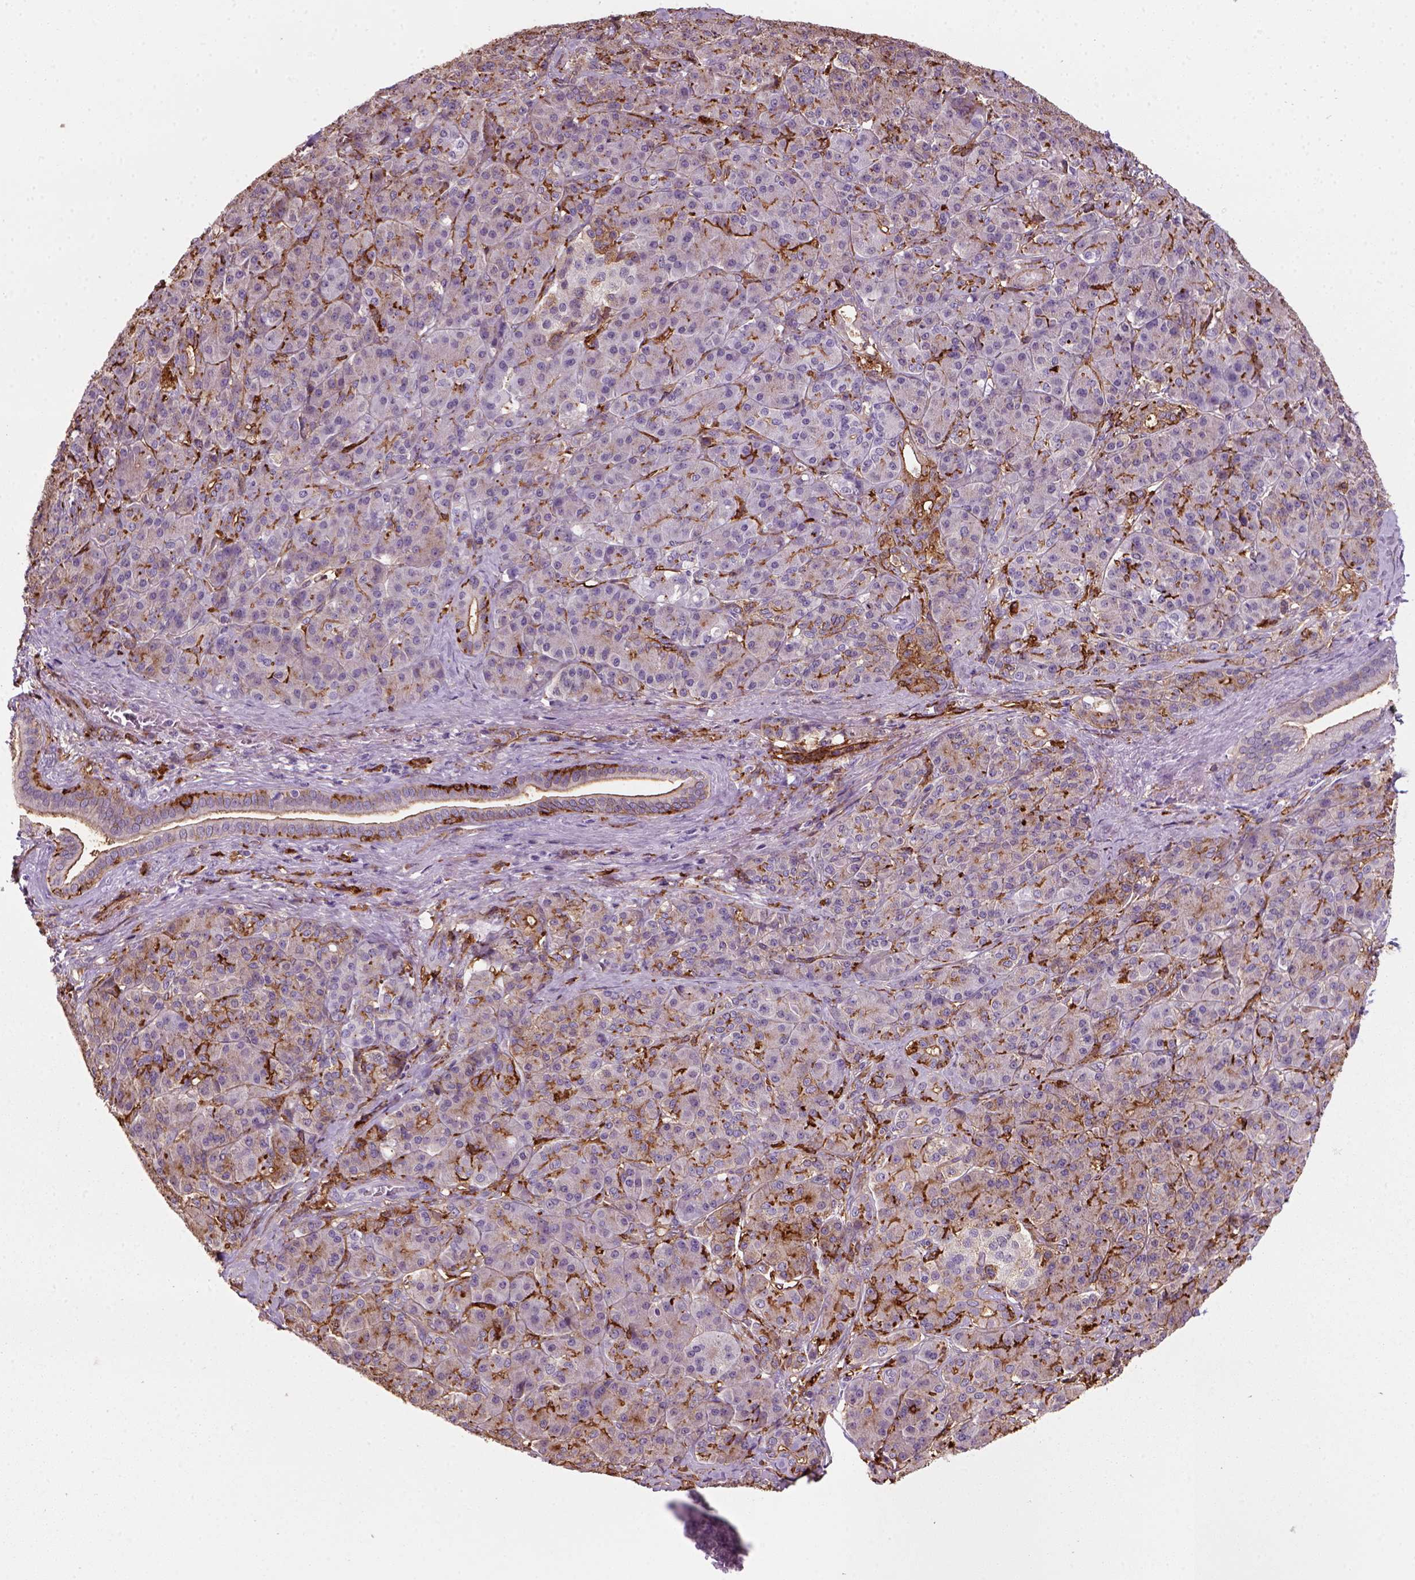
{"staining": {"intensity": "negative", "quantity": "none", "location": "none"}, "tissue": "pancreatic cancer", "cell_type": "Tumor cells", "image_type": "cancer", "snomed": [{"axis": "morphology", "description": "Normal tissue, NOS"}, {"axis": "morphology", "description": "Inflammation, NOS"}, {"axis": "morphology", "description": "Adenocarcinoma, NOS"}, {"axis": "topography", "description": "Pancreas"}], "caption": "High power microscopy micrograph of an IHC photomicrograph of pancreatic cancer, revealing no significant positivity in tumor cells.", "gene": "MARCKS", "patient": {"sex": "male", "age": 57}}